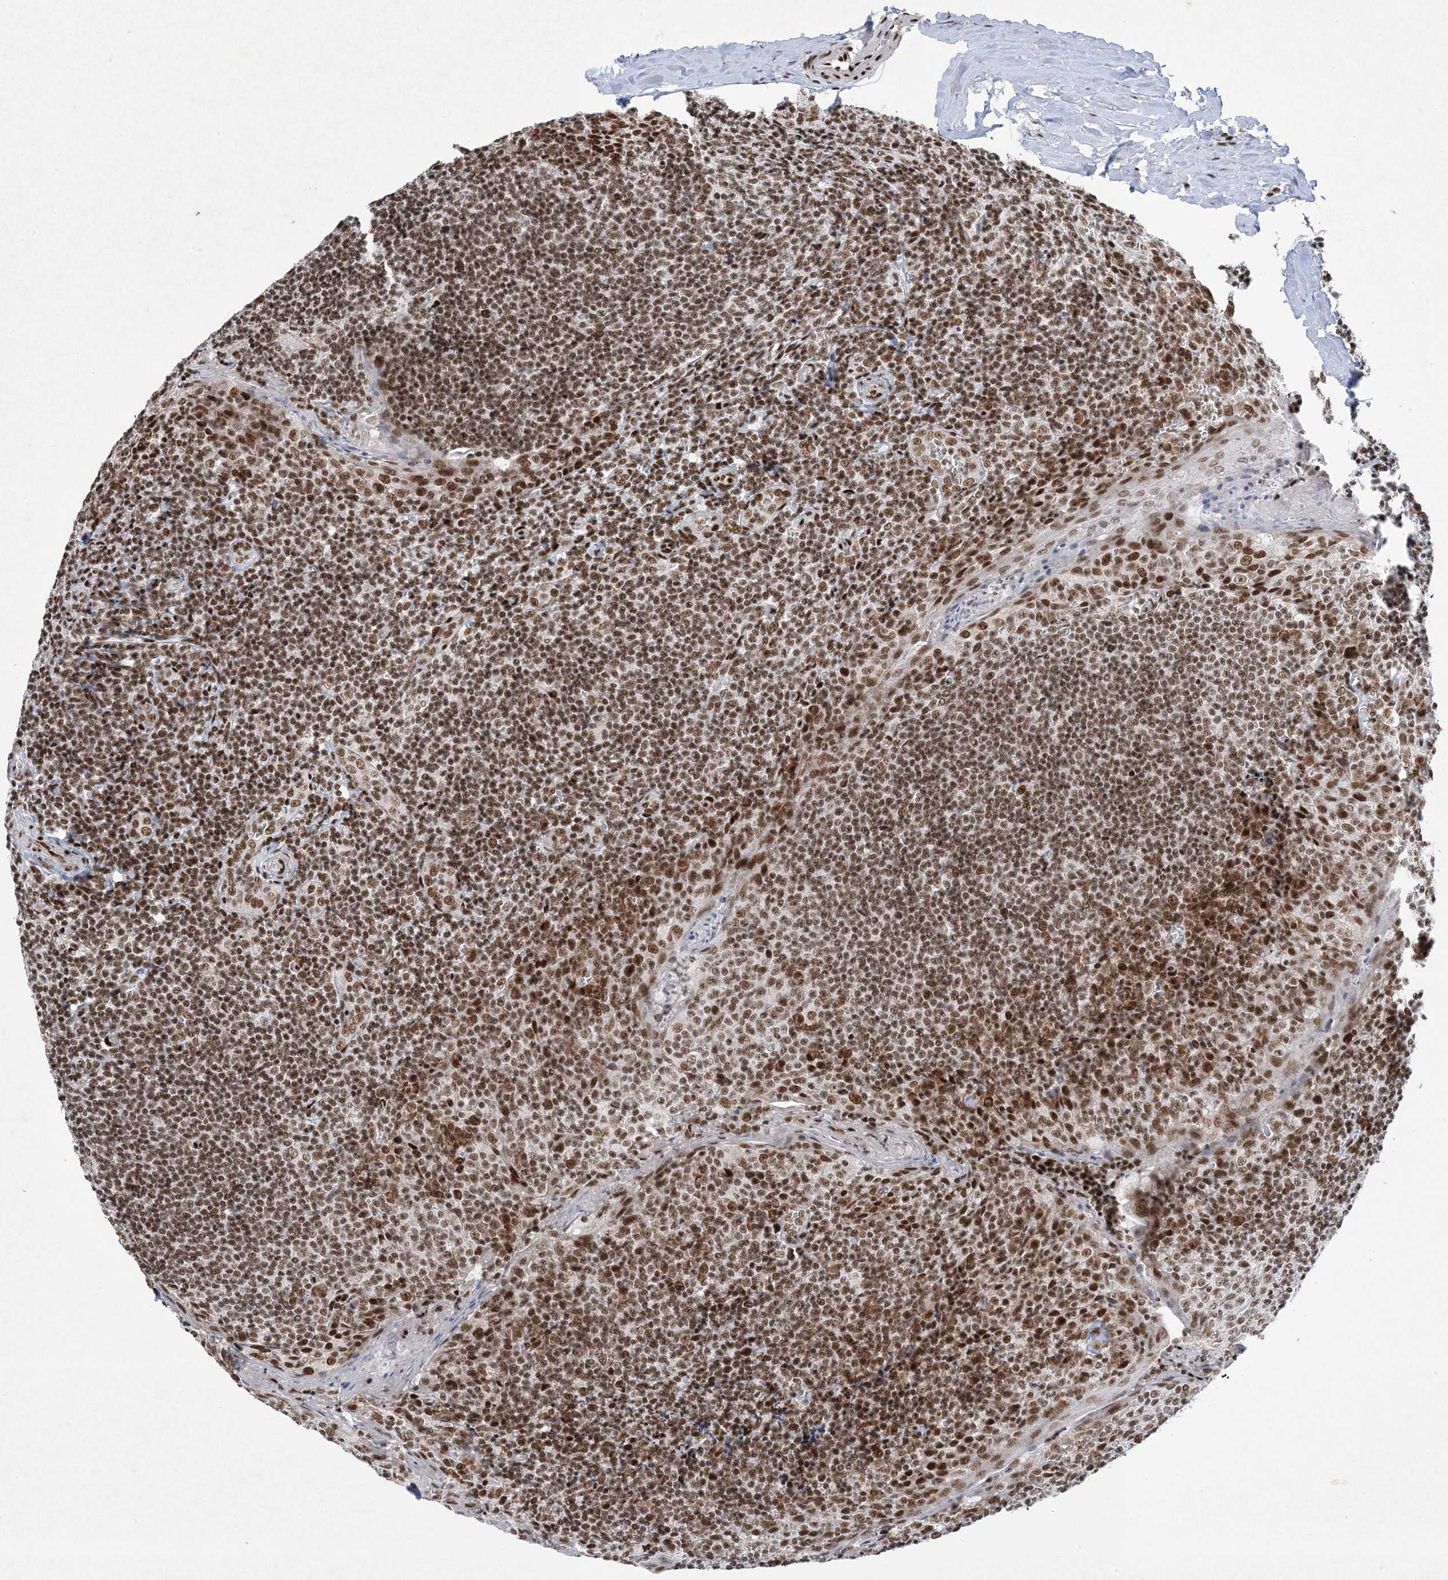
{"staining": {"intensity": "moderate", "quantity": ">75%", "location": "nuclear"}, "tissue": "tonsil", "cell_type": "Germinal center cells", "image_type": "normal", "snomed": [{"axis": "morphology", "description": "Normal tissue, NOS"}, {"axis": "topography", "description": "Tonsil"}], "caption": "DAB immunohistochemical staining of unremarkable human tonsil exhibits moderate nuclear protein staining in approximately >75% of germinal center cells. Using DAB (brown) and hematoxylin (blue) stains, captured at high magnification using brightfield microscopy.", "gene": "PKNOX2", "patient": {"sex": "male", "age": 27}}